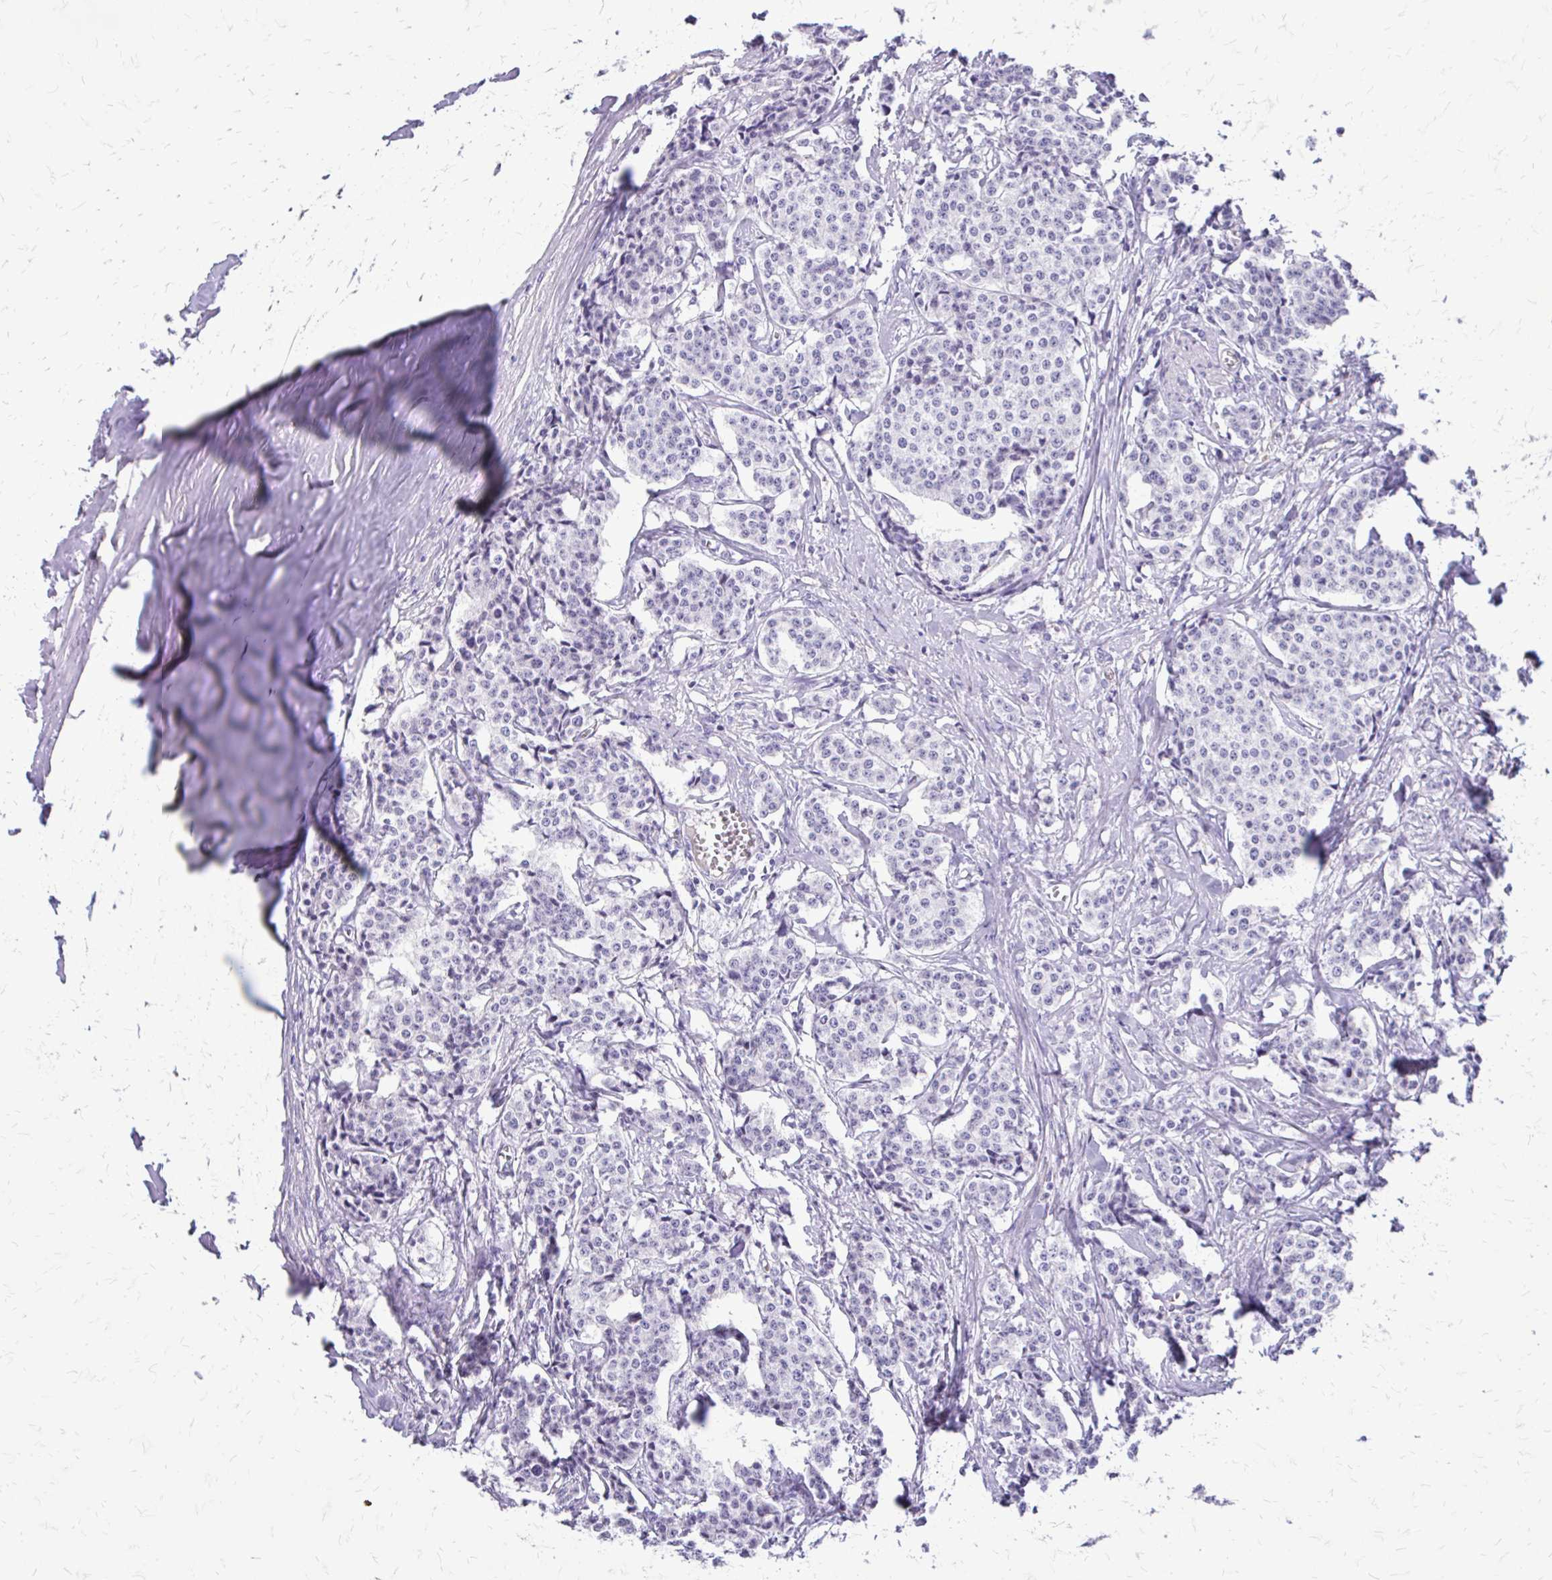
{"staining": {"intensity": "negative", "quantity": "none", "location": "none"}, "tissue": "carcinoid", "cell_type": "Tumor cells", "image_type": "cancer", "snomed": [{"axis": "morphology", "description": "Carcinoid, malignant, NOS"}, {"axis": "topography", "description": "Small intestine"}], "caption": "High power microscopy histopathology image of an IHC image of carcinoid, revealing no significant expression in tumor cells.", "gene": "SIGLEC11", "patient": {"sex": "female", "age": 64}}